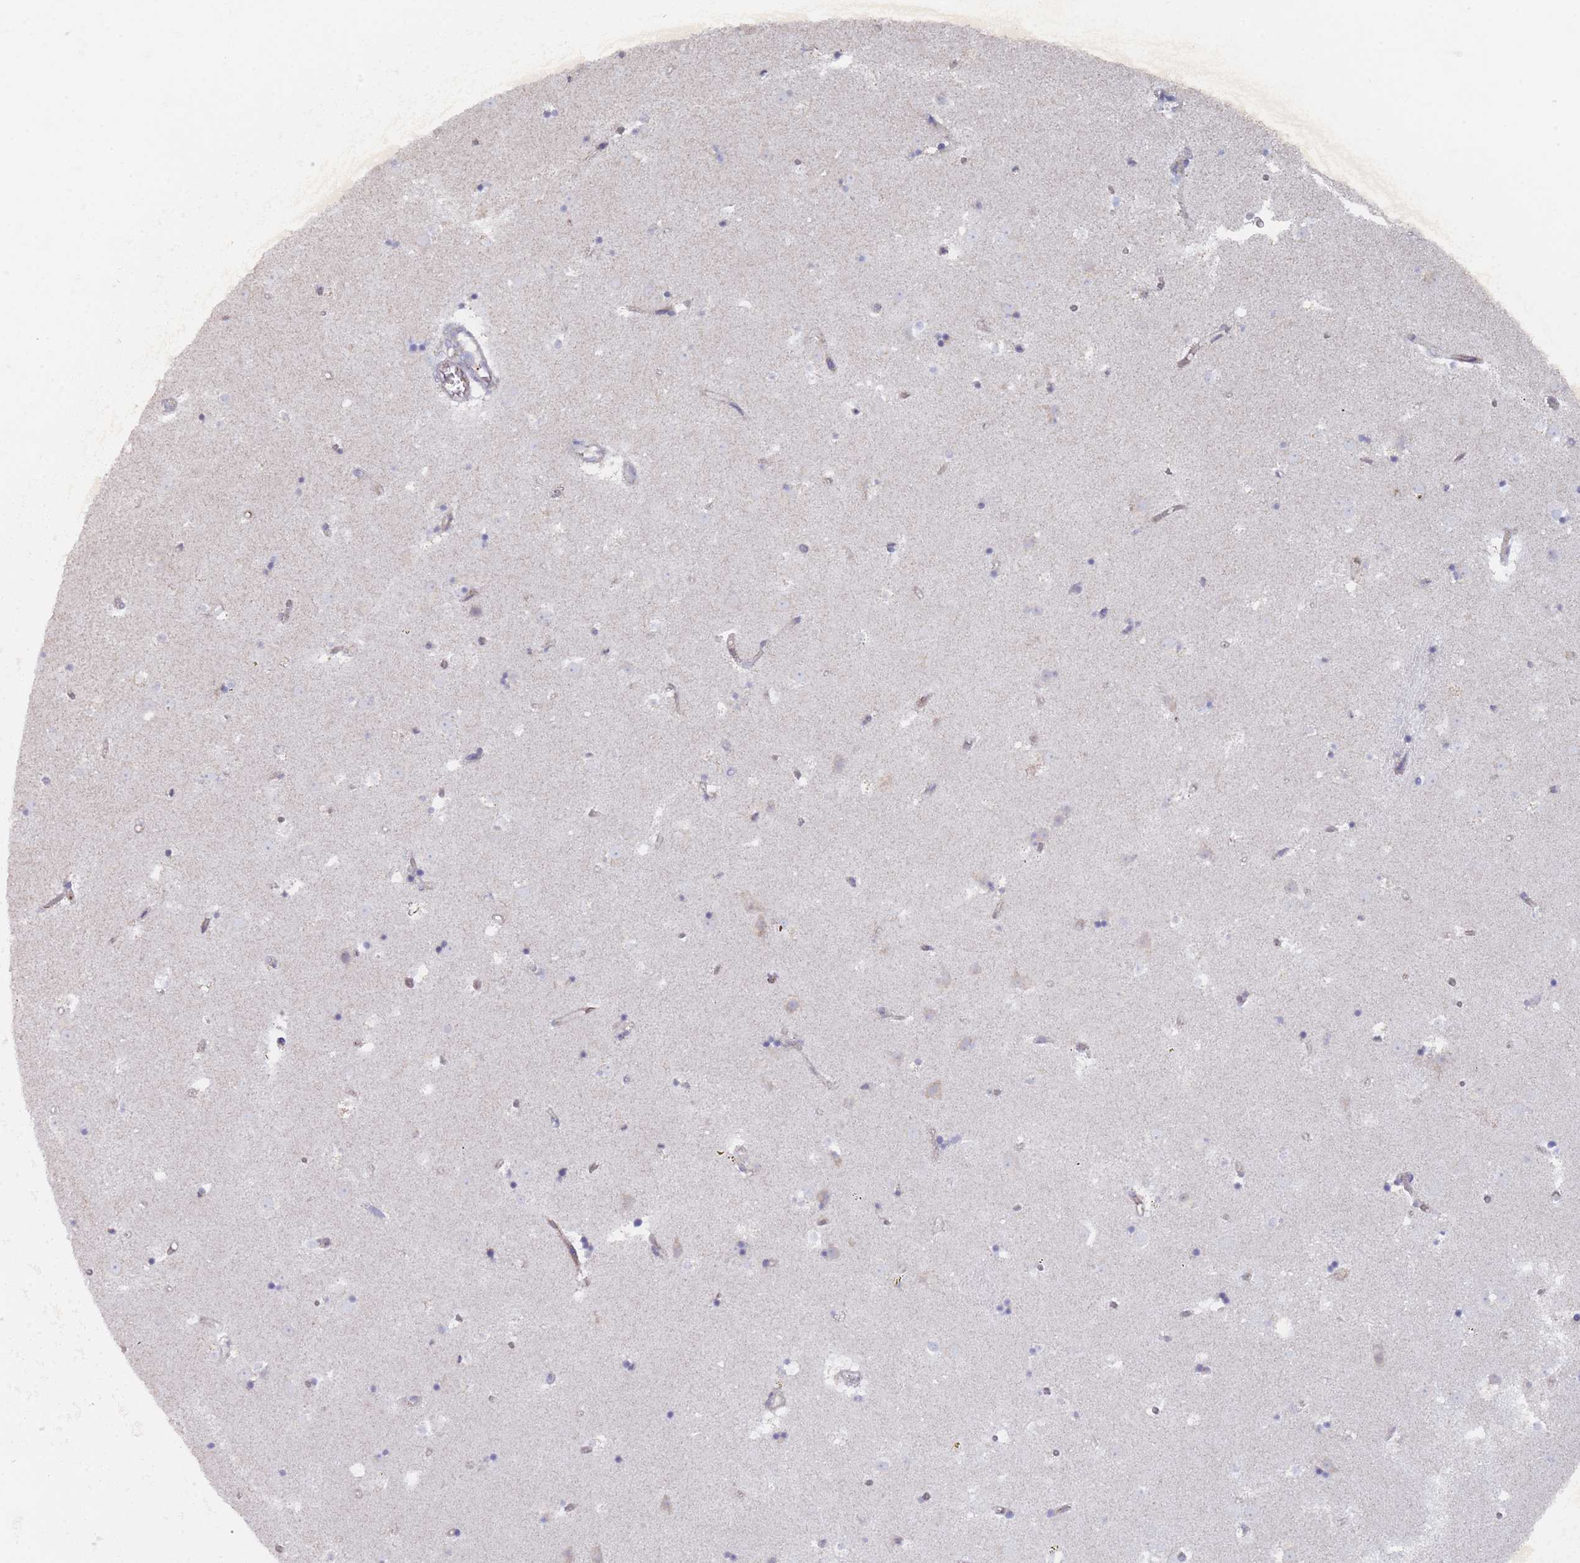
{"staining": {"intensity": "weak", "quantity": "<25%", "location": "cytoplasmic/membranous"}, "tissue": "caudate", "cell_type": "Glial cells", "image_type": "normal", "snomed": [{"axis": "morphology", "description": "Normal tissue, NOS"}, {"axis": "topography", "description": "Lateral ventricle wall"}], "caption": "Immunohistochemistry (IHC) photomicrograph of benign human caudate stained for a protein (brown), which exhibits no staining in glial cells. (Stains: DAB (3,3'-diaminobenzidine) immunohistochemistry with hematoxylin counter stain, Microscopy: brightfield microscopy at high magnification).", "gene": "TRARG1", "patient": {"sex": "male", "age": 58}}